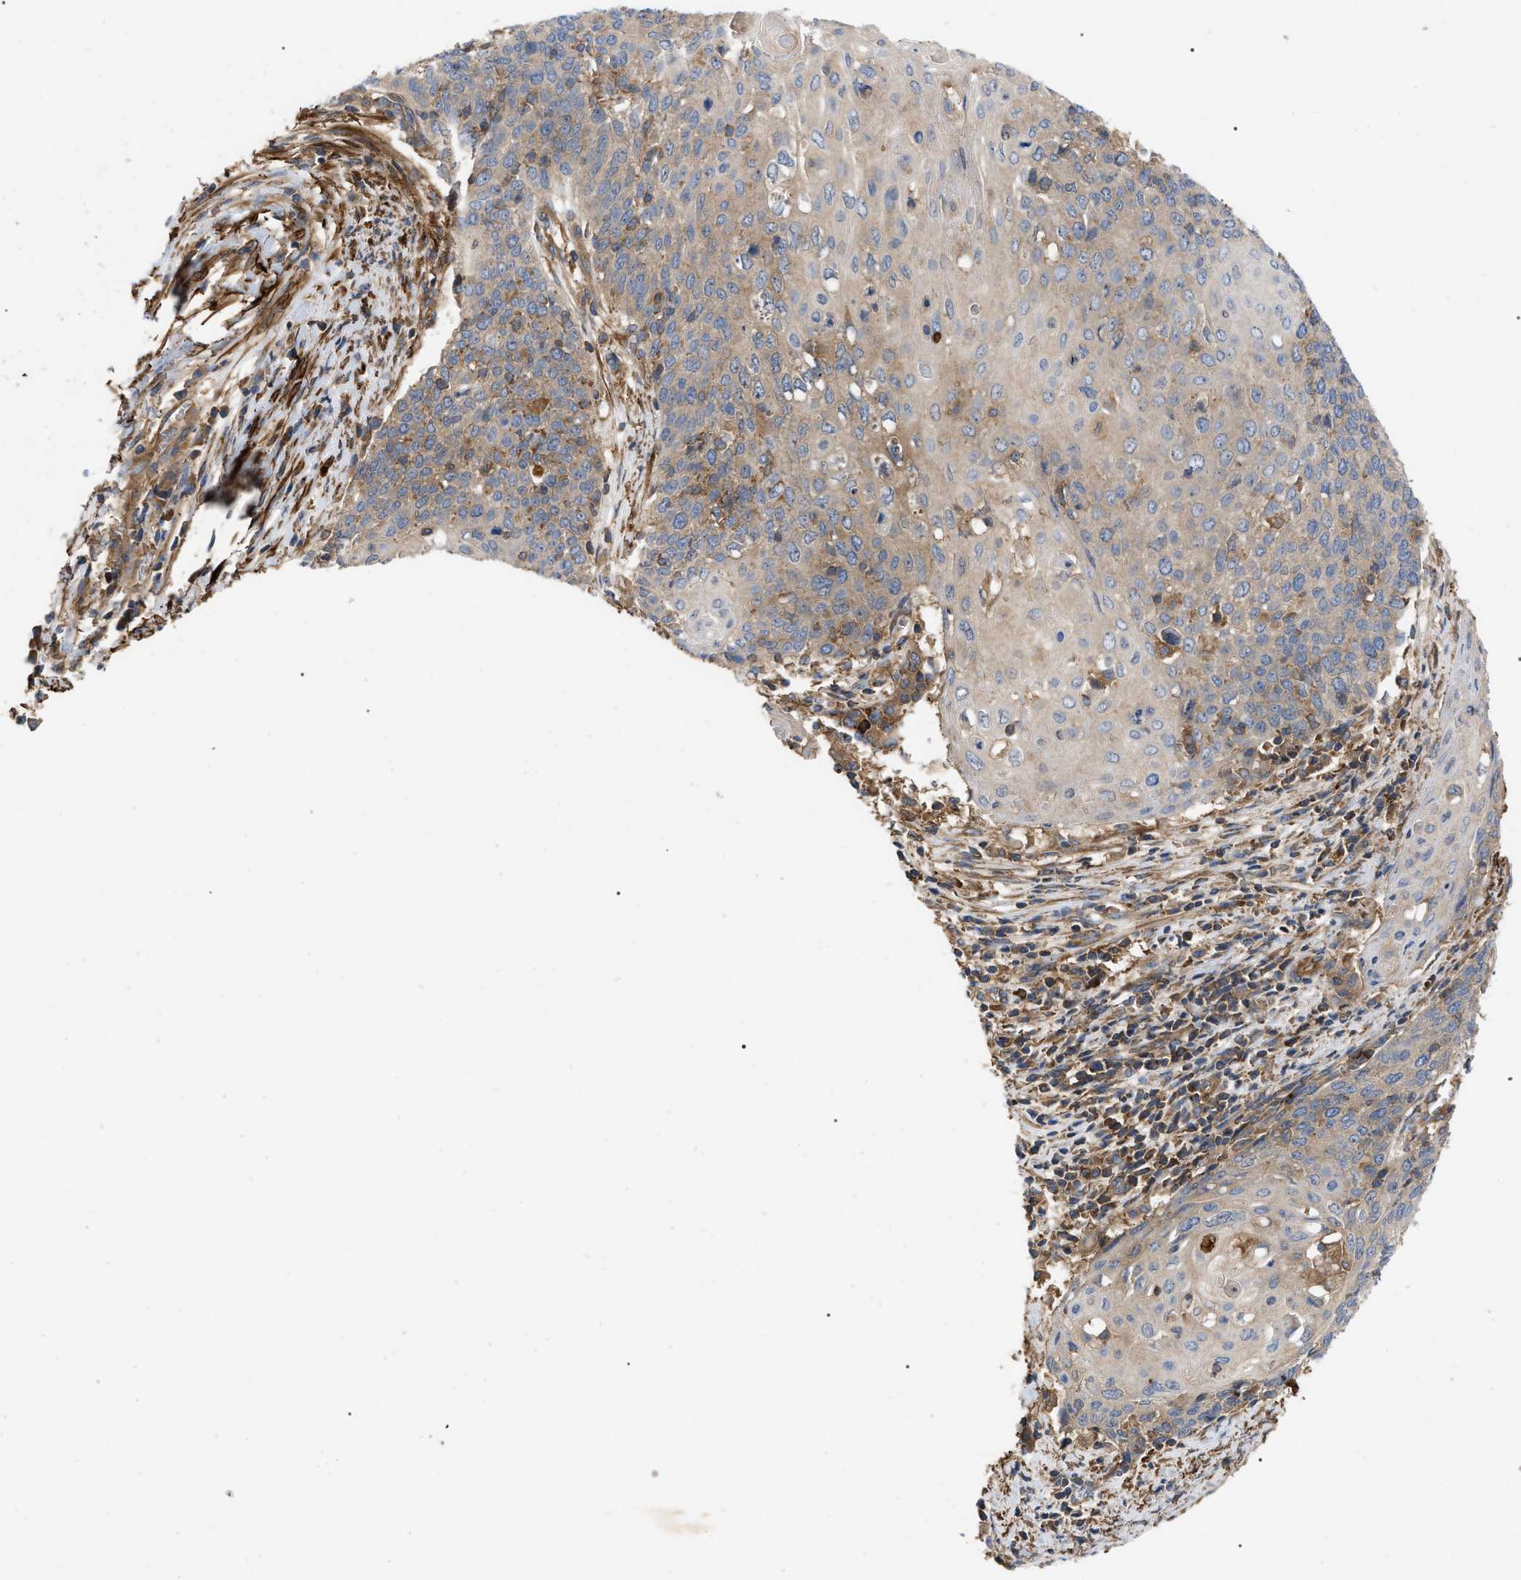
{"staining": {"intensity": "weak", "quantity": ">75%", "location": "cytoplasmic/membranous"}, "tissue": "cervical cancer", "cell_type": "Tumor cells", "image_type": "cancer", "snomed": [{"axis": "morphology", "description": "Squamous cell carcinoma, NOS"}, {"axis": "topography", "description": "Cervix"}], "caption": "Protein expression by IHC demonstrates weak cytoplasmic/membranous expression in about >75% of tumor cells in cervical cancer (squamous cell carcinoma).", "gene": "RABEP1", "patient": {"sex": "female", "age": 39}}